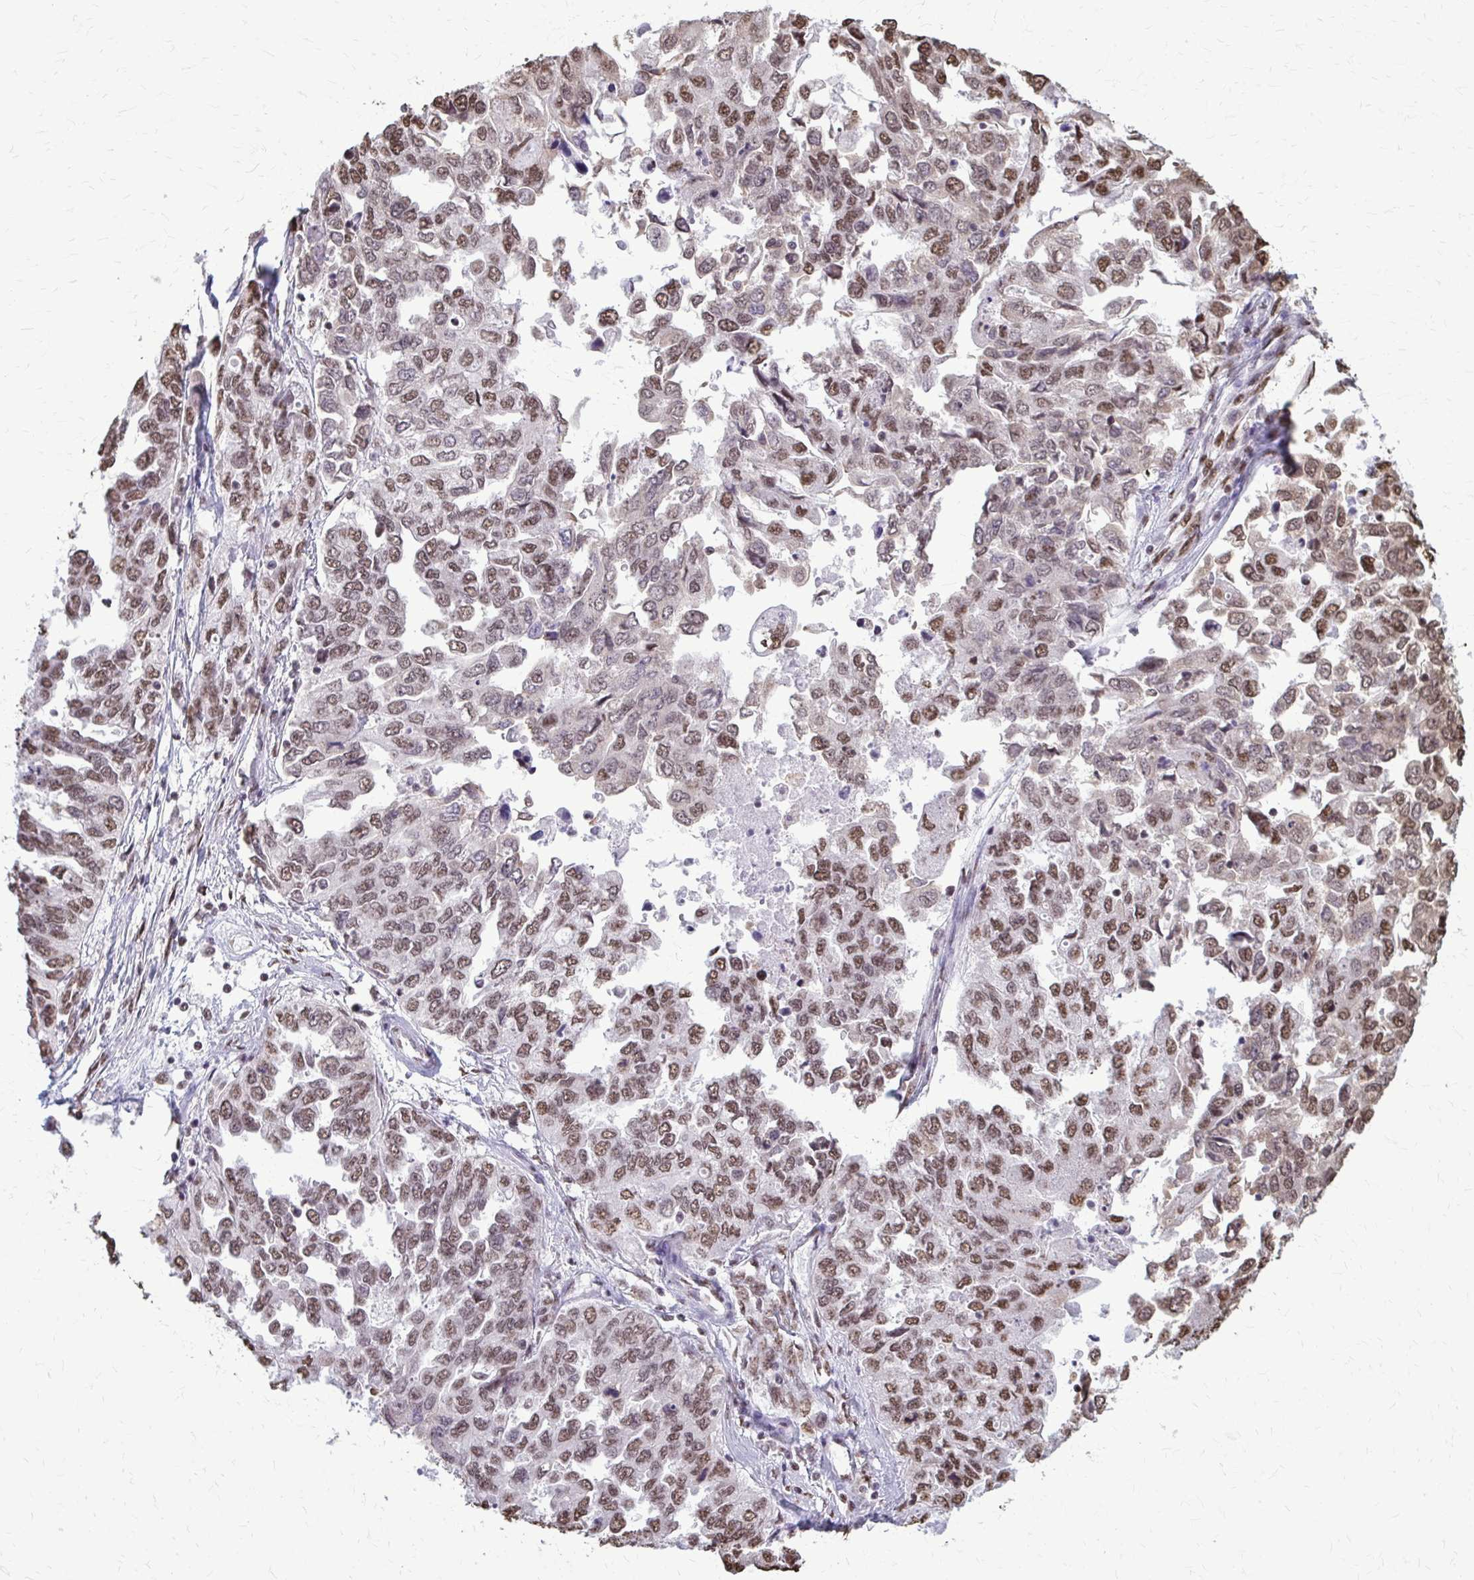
{"staining": {"intensity": "moderate", "quantity": ">75%", "location": "nuclear"}, "tissue": "ovarian cancer", "cell_type": "Tumor cells", "image_type": "cancer", "snomed": [{"axis": "morphology", "description": "Cystadenocarcinoma, serous, NOS"}, {"axis": "topography", "description": "Ovary"}], "caption": "Human ovarian serous cystadenocarcinoma stained with a brown dye reveals moderate nuclear positive positivity in approximately >75% of tumor cells.", "gene": "SNRPA", "patient": {"sex": "female", "age": 53}}